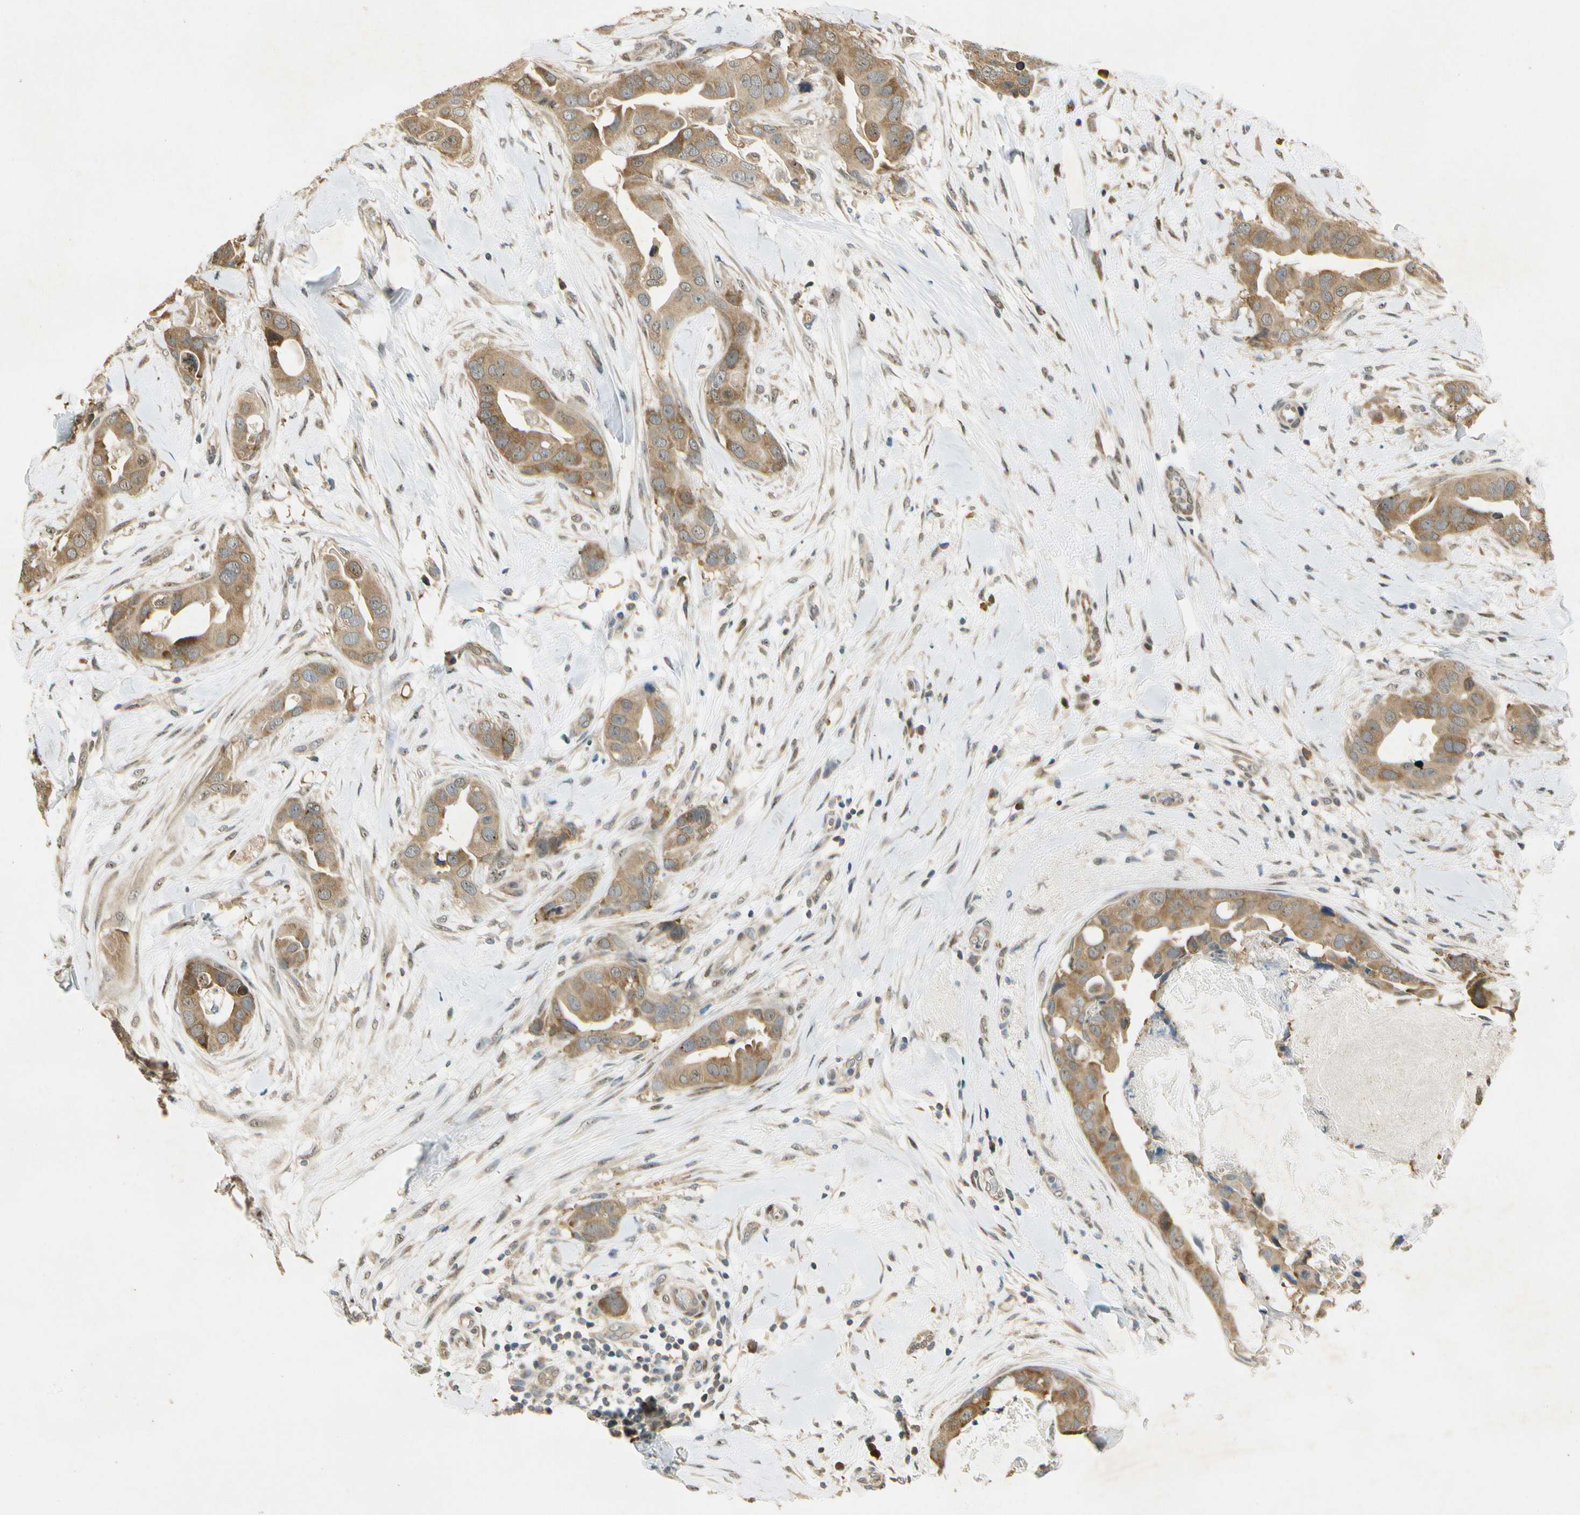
{"staining": {"intensity": "moderate", "quantity": ">75%", "location": "cytoplasmic/membranous"}, "tissue": "breast cancer", "cell_type": "Tumor cells", "image_type": "cancer", "snomed": [{"axis": "morphology", "description": "Duct carcinoma"}, {"axis": "topography", "description": "Breast"}], "caption": "The histopathology image reveals a brown stain indicating the presence of a protein in the cytoplasmic/membranous of tumor cells in breast cancer.", "gene": "EIF1AX", "patient": {"sex": "female", "age": 40}}